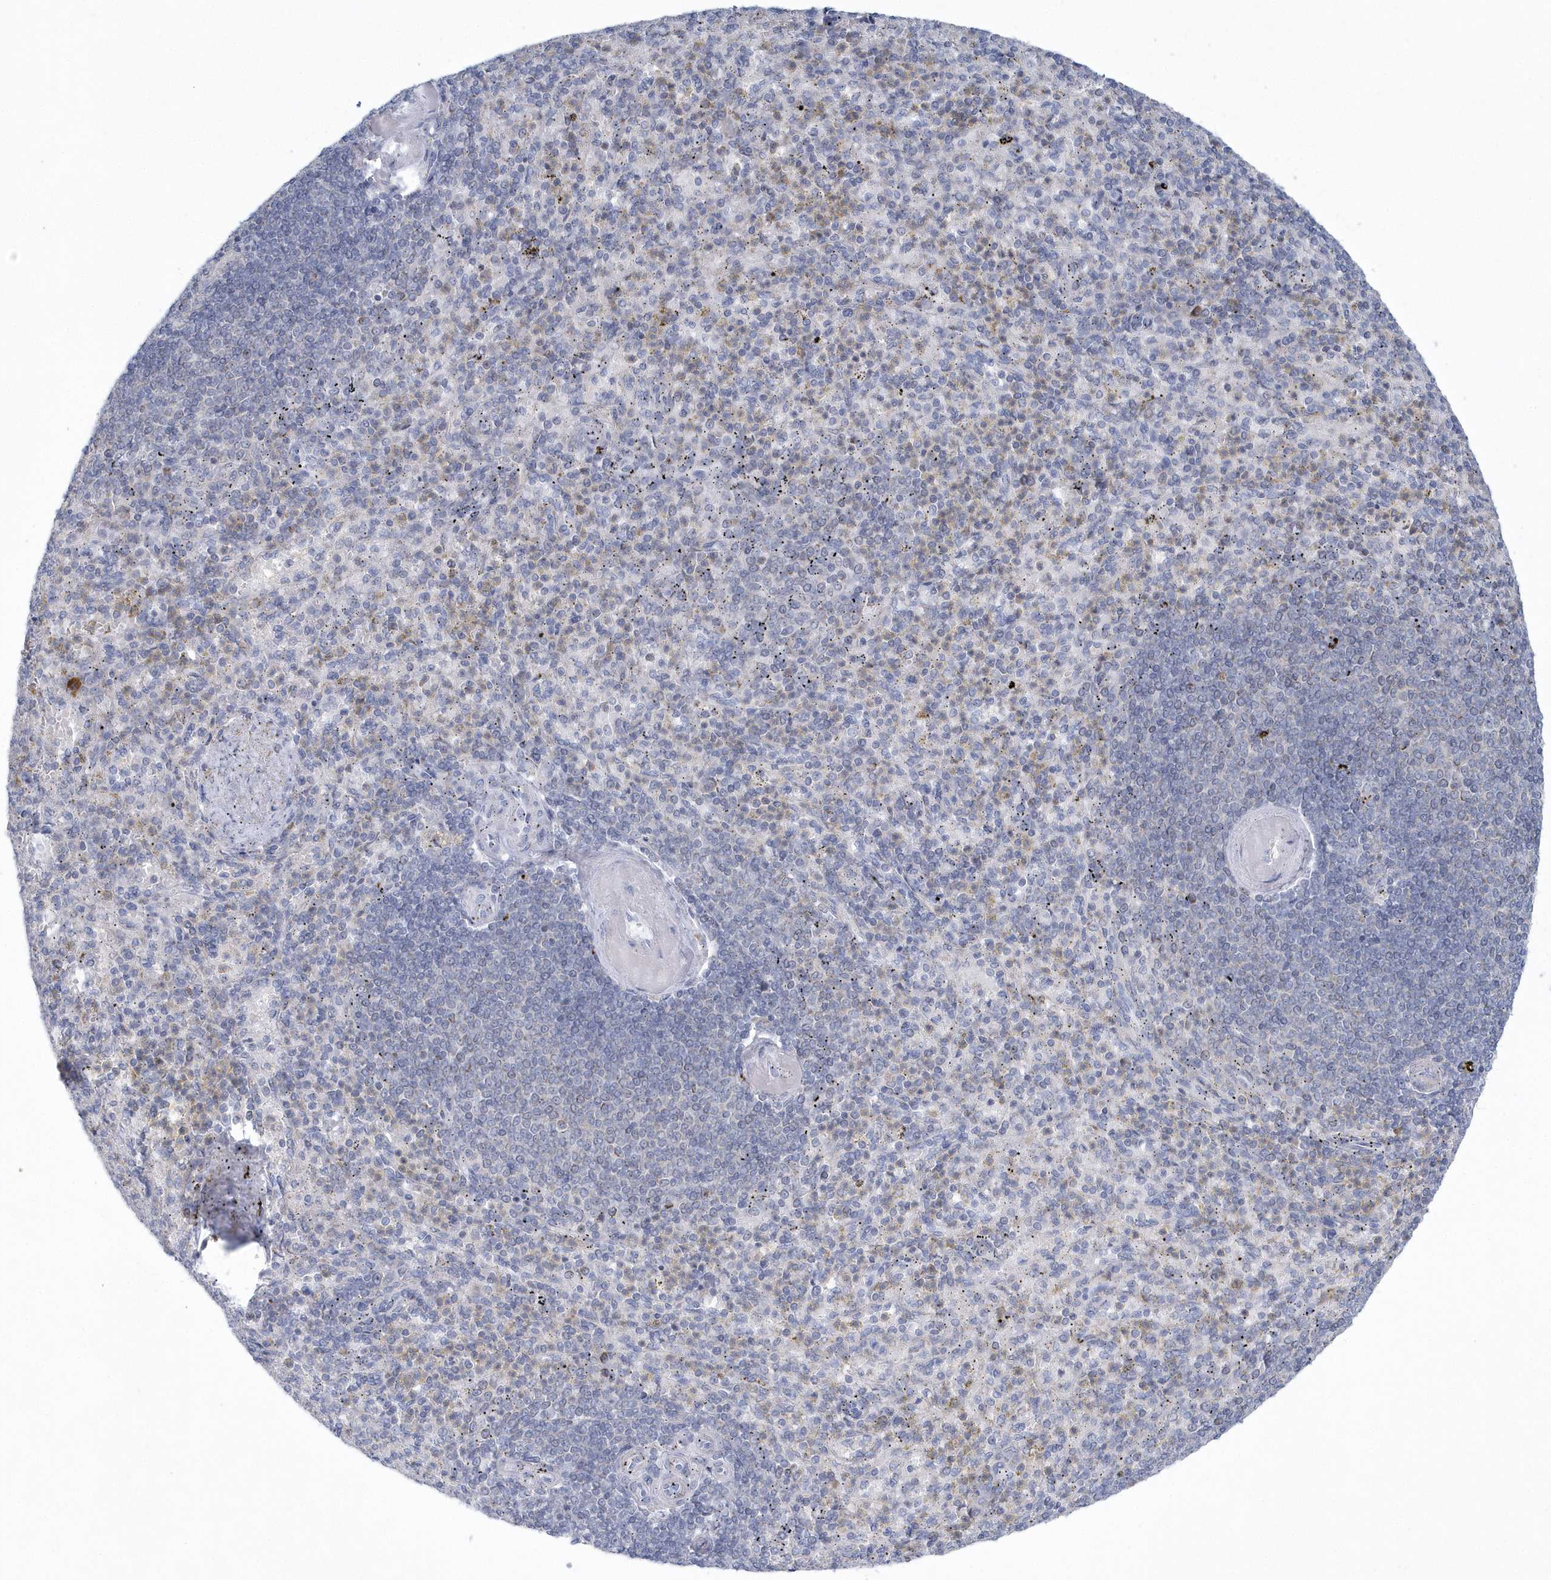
{"staining": {"intensity": "negative", "quantity": "none", "location": "none"}, "tissue": "spleen", "cell_type": "Cells in red pulp", "image_type": "normal", "snomed": [{"axis": "morphology", "description": "Normal tissue, NOS"}, {"axis": "topography", "description": "Spleen"}], "caption": "Cells in red pulp show no significant protein staining in benign spleen.", "gene": "NIPAL1", "patient": {"sex": "female", "age": 74}}